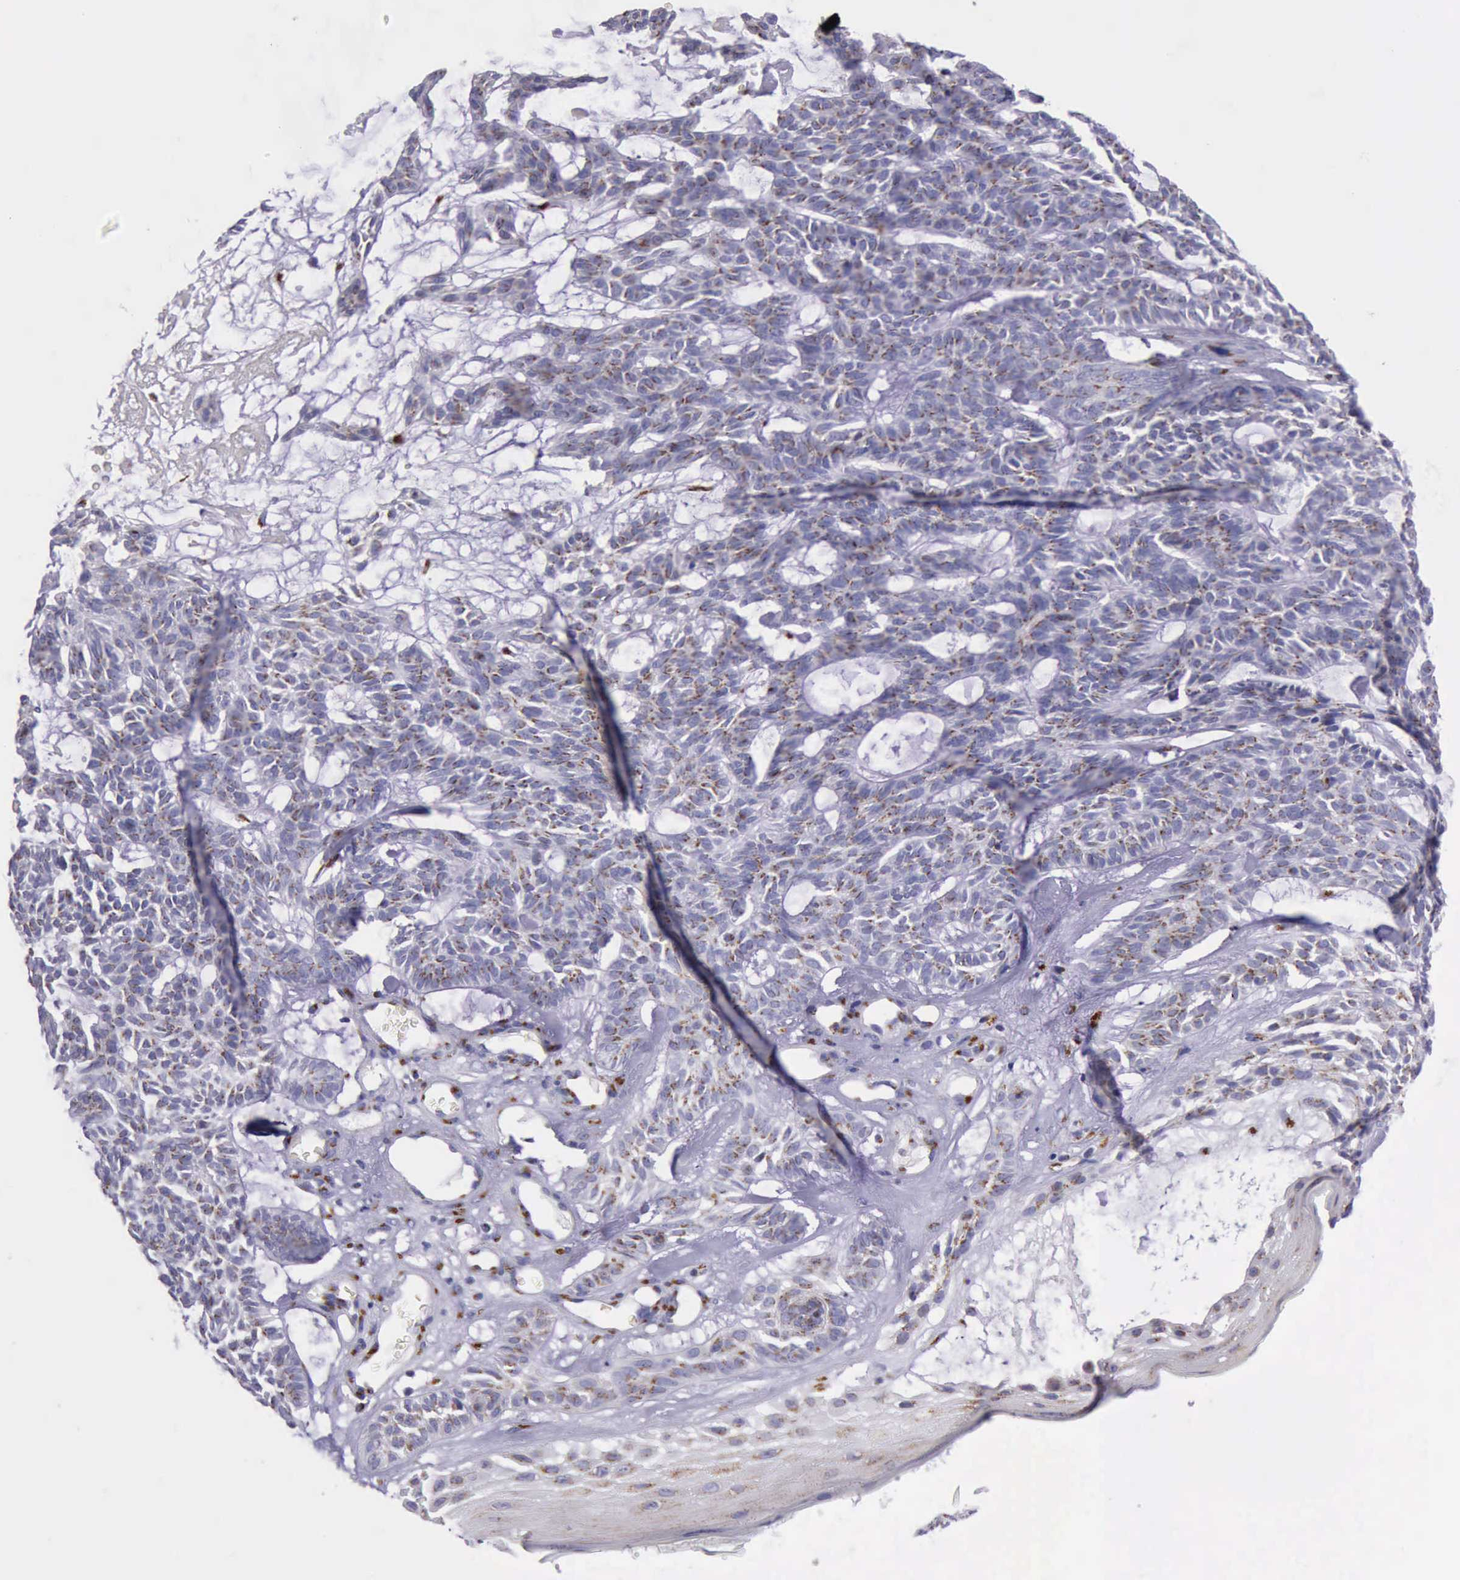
{"staining": {"intensity": "strong", "quantity": ">75%", "location": "cytoplasmic/membranous"}, "tissue": "skin cancer", "cell_type": "Tumor cells", "image_type": "cancer", "snomed": [{"axis": "morphology", "description": "Basal cell carcinoma"}, {"axis": "topography", "description": "Skin"}], "caption": "Strong cytoplasmic/membranous protein staining is seen in about >75% of tumor cells in basal cell carcinoma (skin).", "gene": "GOLGA5", "patient": {"sex": "male", "age": 75}}